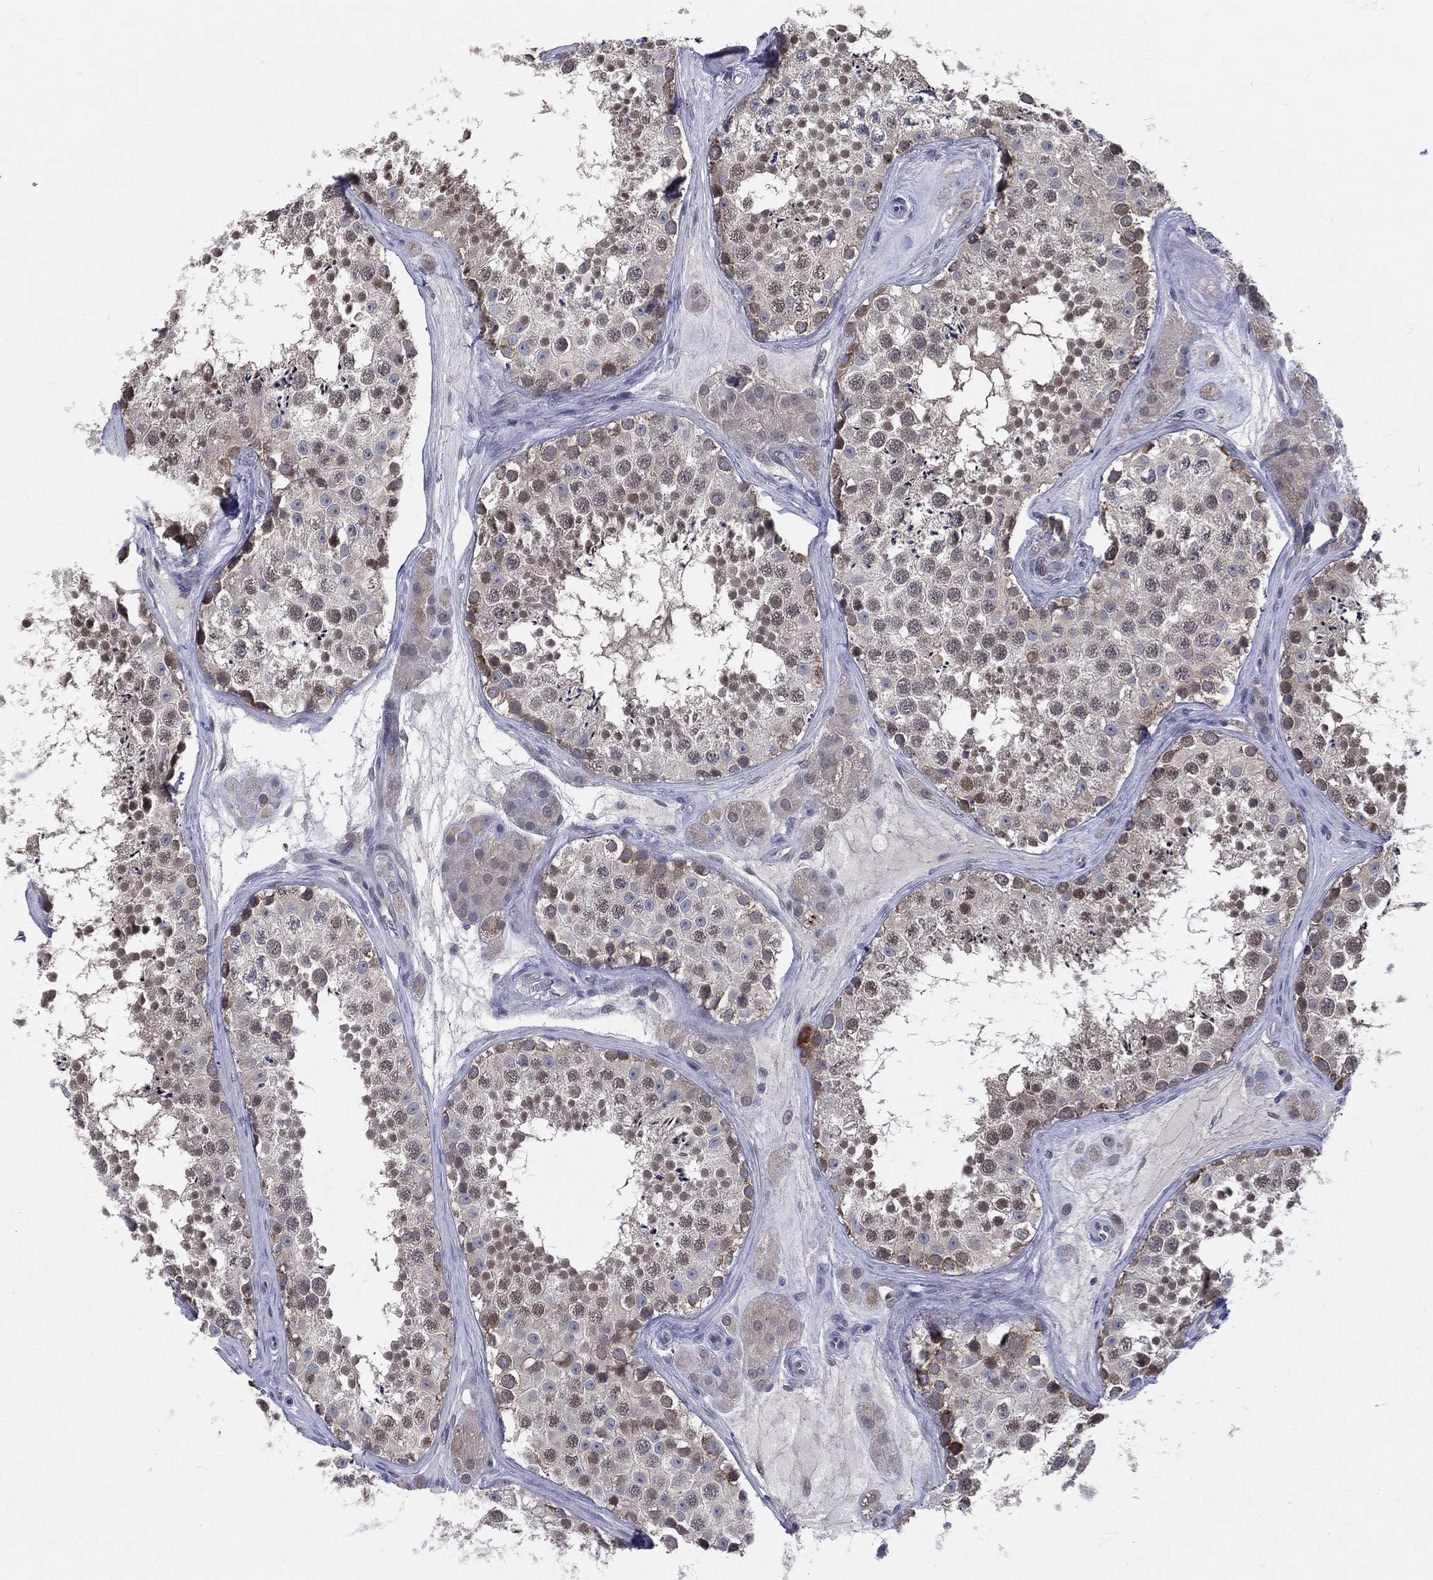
{"staining": {"intensity": "weak", "quantity": "25%-75%", "location": "cytoplasmic/membranous,nuclear"}, "tissue": "testis", "cell_type": "Cells in seminiferous ducts", "image_type": "normal", "snomed": [{"axis": "morphology", "description": "Normal tissue, NOS"}, {"axis": "topography", "description": "Testis"}], "caption": "Cells in seminiferous ducts demonstrate weak cytoplasmic/membranous,nuclear positivity in approximately 25%-75% of cells in unremarkable testis. (Brightfield microscopy of DAB IHC at high magnification).", "gene": "DLG4", "patient": {"sex": "male", "age": 41}}